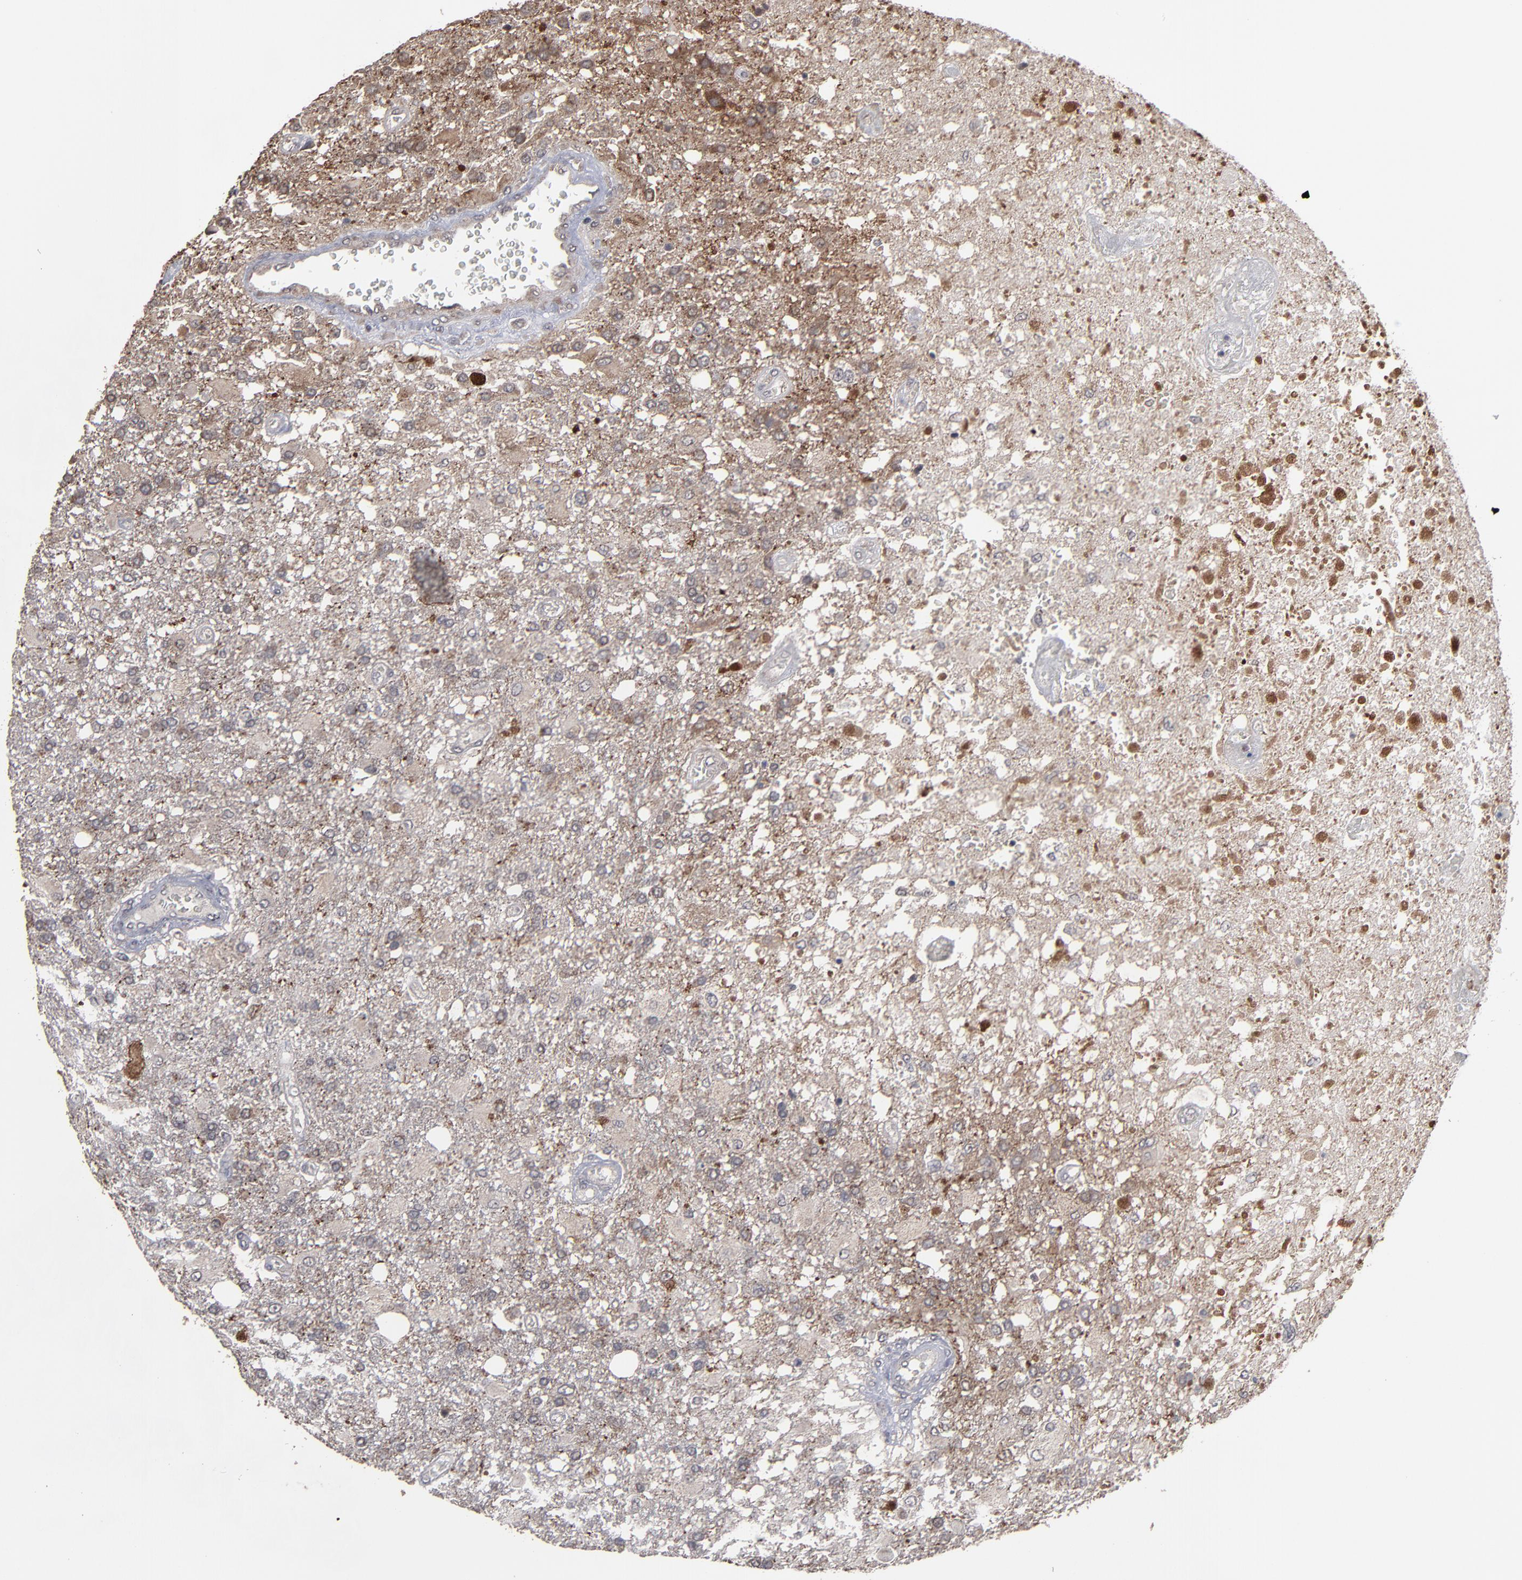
{"staining": {"intensity": "moderate", "quantity": "25%-75%", "location": "cytoplasmic/membranous"}, "tissue": "glioma", "cell_type": "Tumor cells", "image_type": "cancer", "snomed": [{"axis": "morphology", "description": "Glioma, malignant, High grade"}, {"axis": "topography", "description": "Cerebral cortex"}], "caption": "Moderate cytoplasmic/membranous staining is identified in about 25%-75% of tumor cells in malignant high-grade glioma.", "gene": "SLC22A17", "patient": {"sex": "male", "age": 79}}